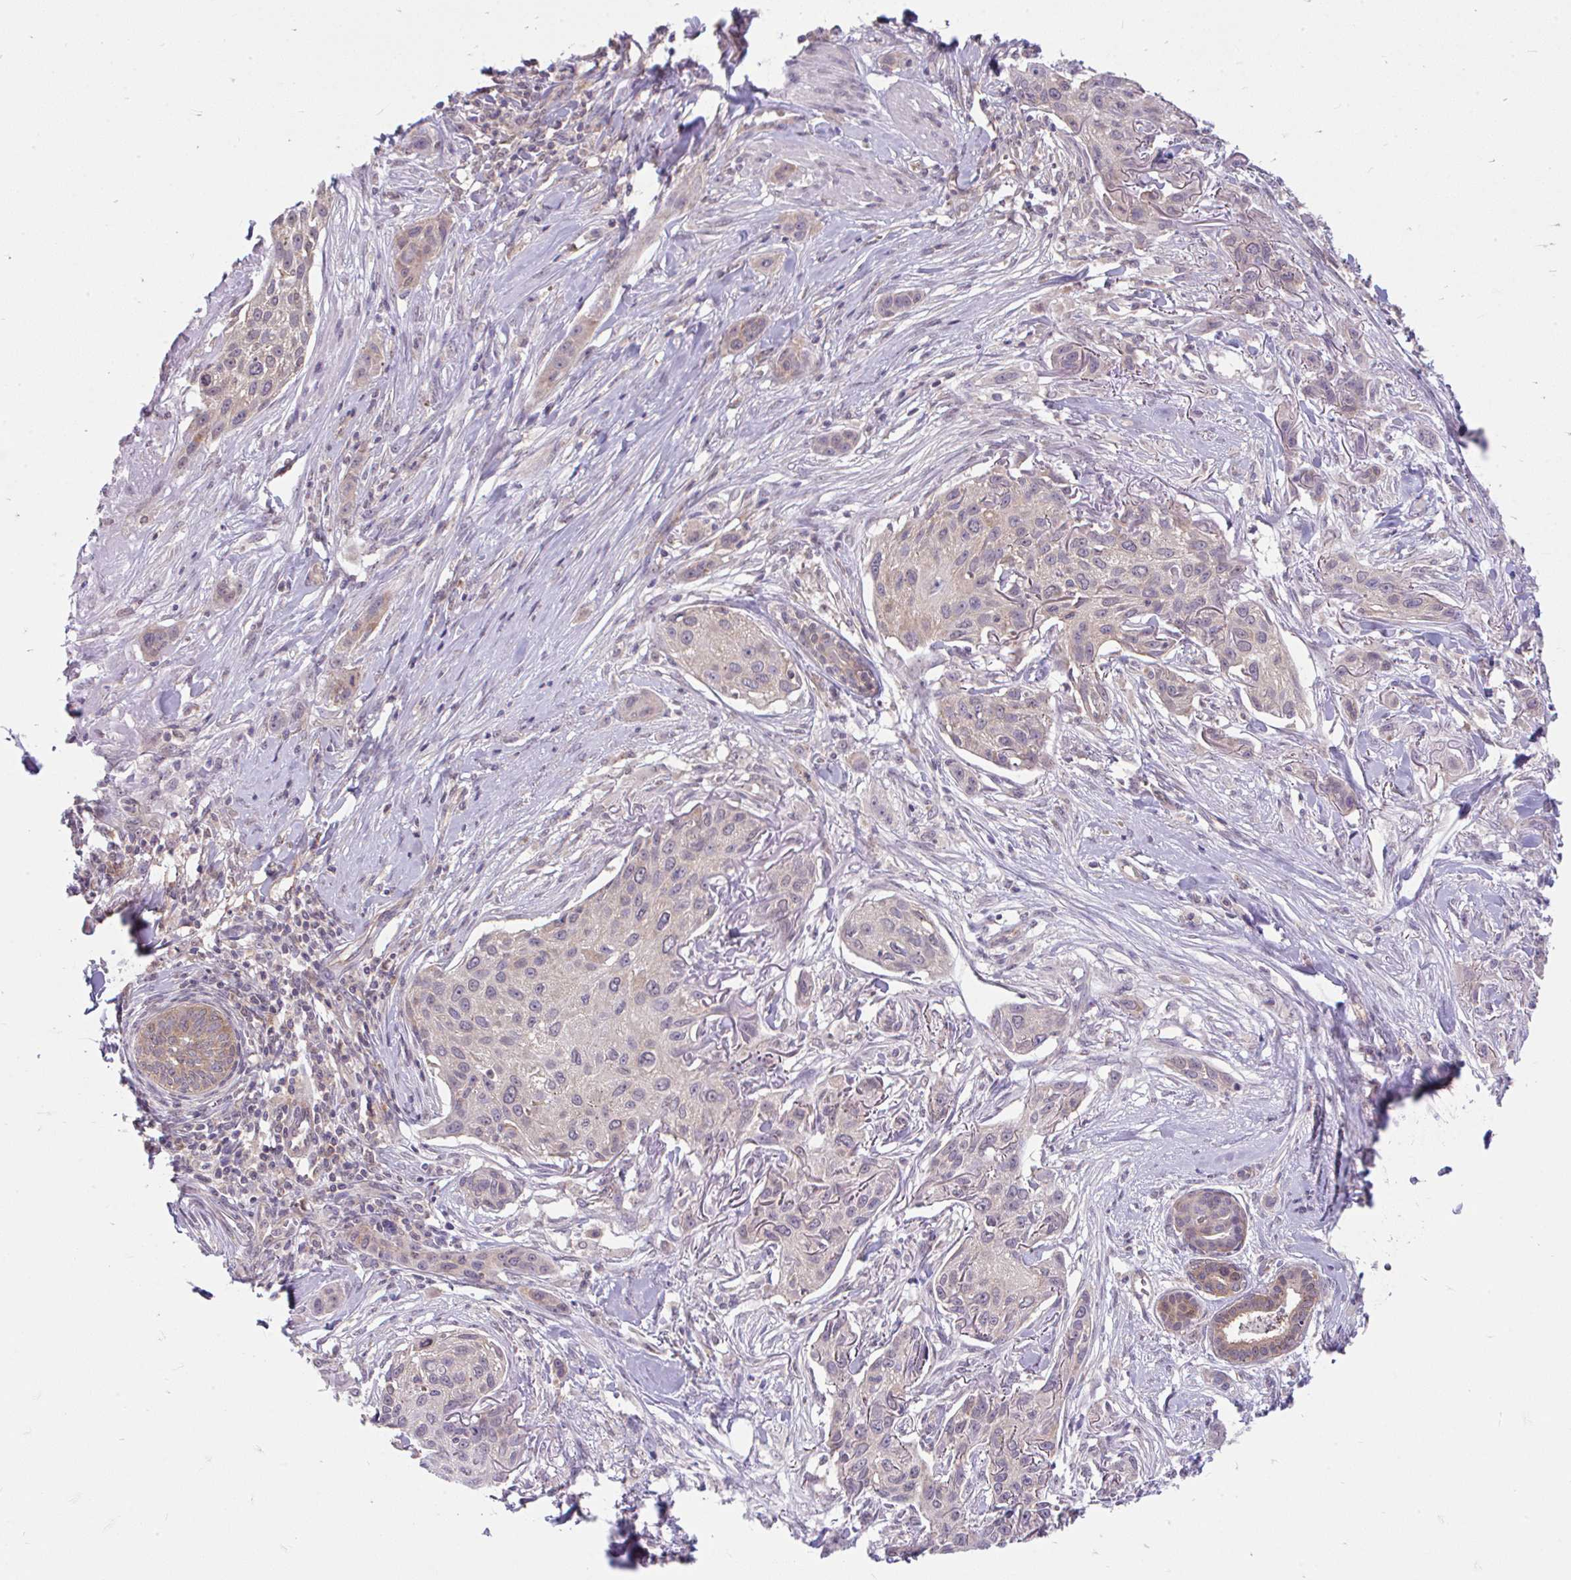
{"staining": {"intensity": "weak", "quantity": "25%-75%", "location": "cytoplasmic/membranous"}, "tissue": "skin cancer", "cell_type": "Tumor cells", "image_type": "cancer", "snomed": [{"axis": "morphology", "description": "Squamous cell carcinoma, NOS"}, {"axis": "topography", "description": "Skin"}], "caption": "Human skin cancer stained for a protein (brown) shows weak cytoplasmic/membranous positive positivity in about 25%-75% of tumor cells.", "gene": "RALBP1", "patient": {"sex": "male", "age": 63}}